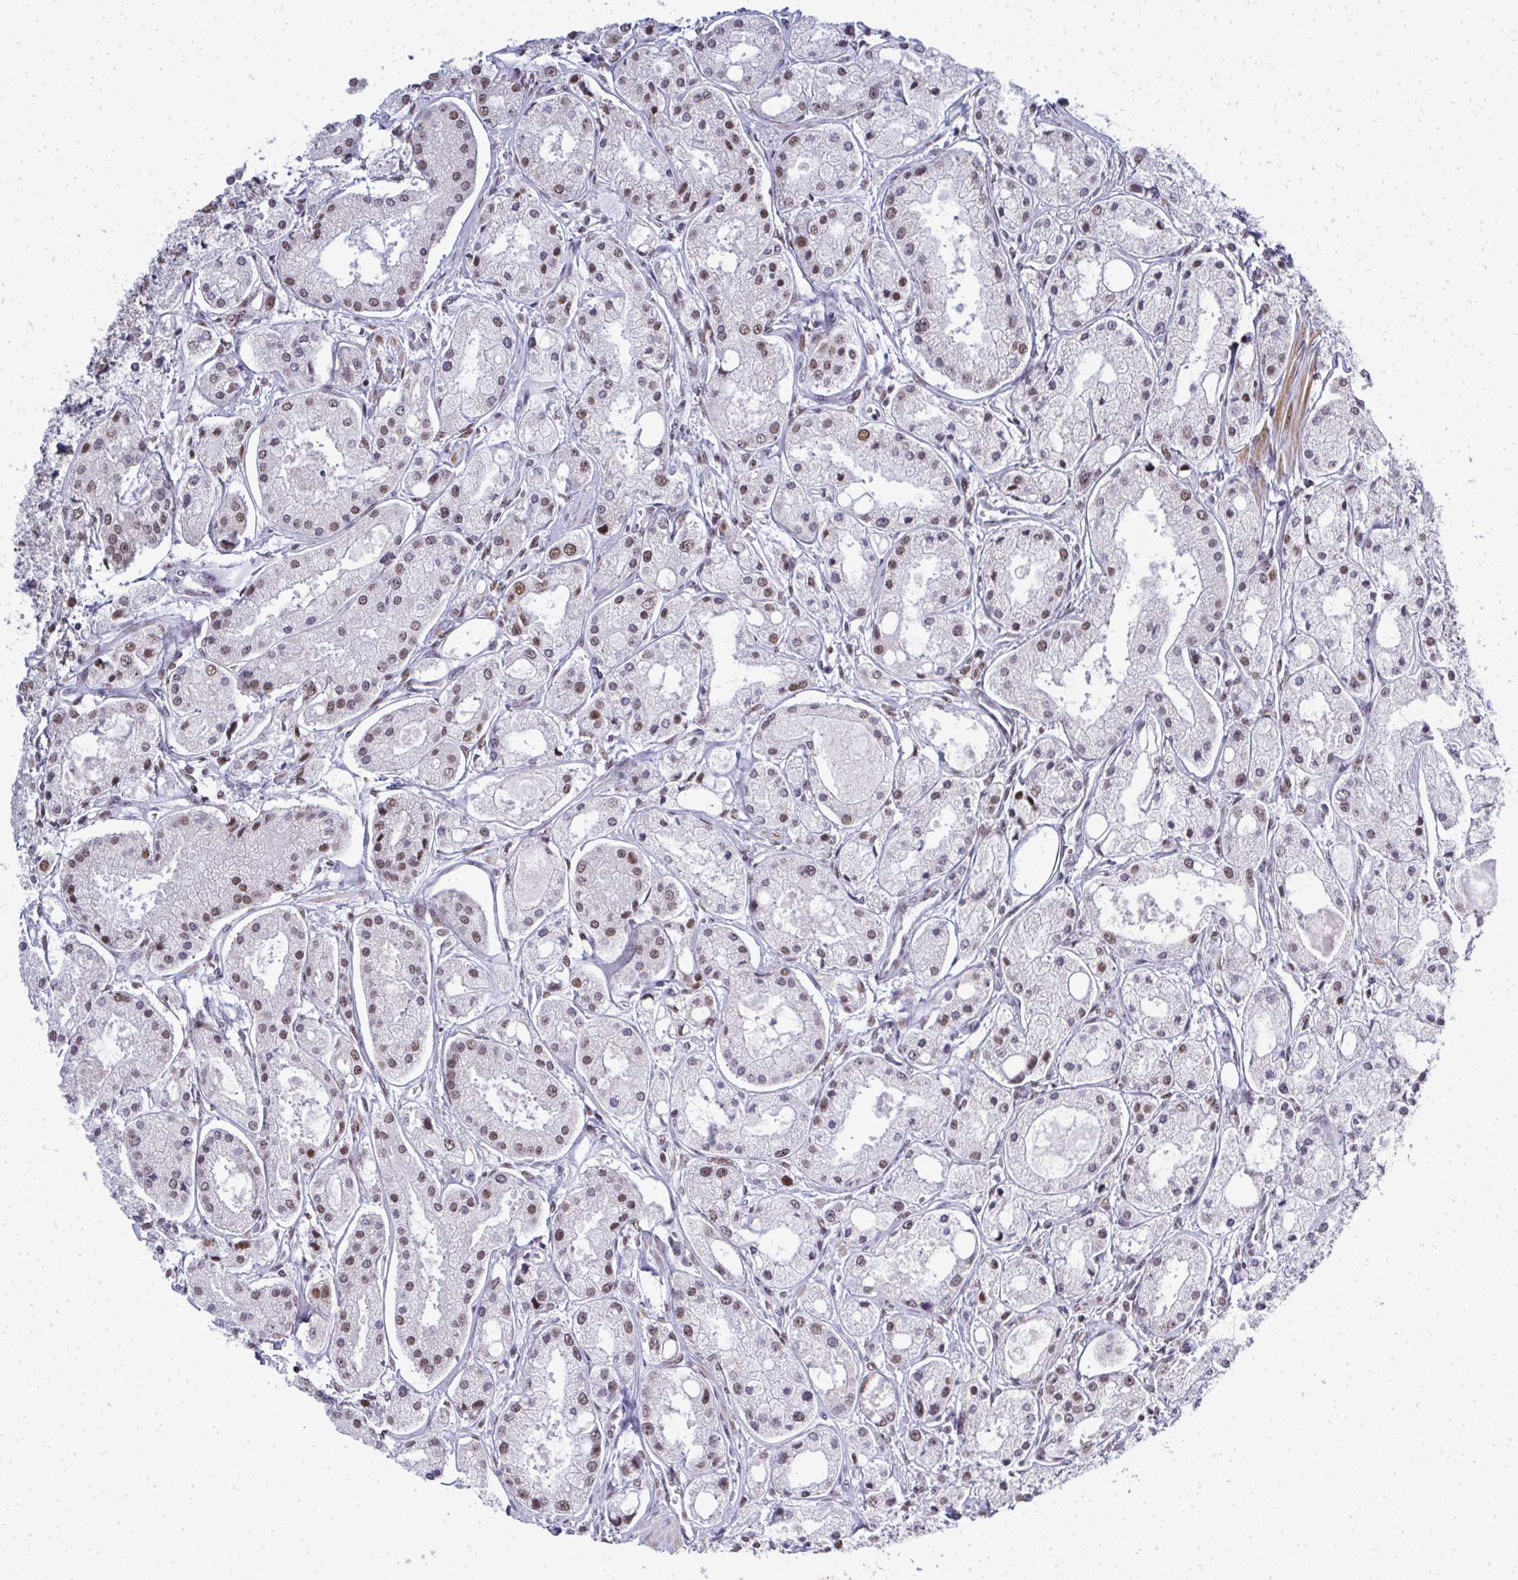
{"staining": {"intensity": "moderate", "quantity": "25%-75%", "location": "nuclear"}, "tissue": "prostate cancer", "cell_type": "Tumor cells", "image_type": "cancer", "snomed": [{"axis": "morphology", "description": "Adenocarcinoma, High grade"}, {"axis": "topography", "description": "Prostate"}], "caption": "This image reveals immunohistochemistry (IHC) staining of prostate adenocarcinoma (high-grade), with medium moderate nuclear staining in approximately 25%-75% of tumor cells.", "gene": "SIRT7", "patient": {"sex": "male", "age": 66}}